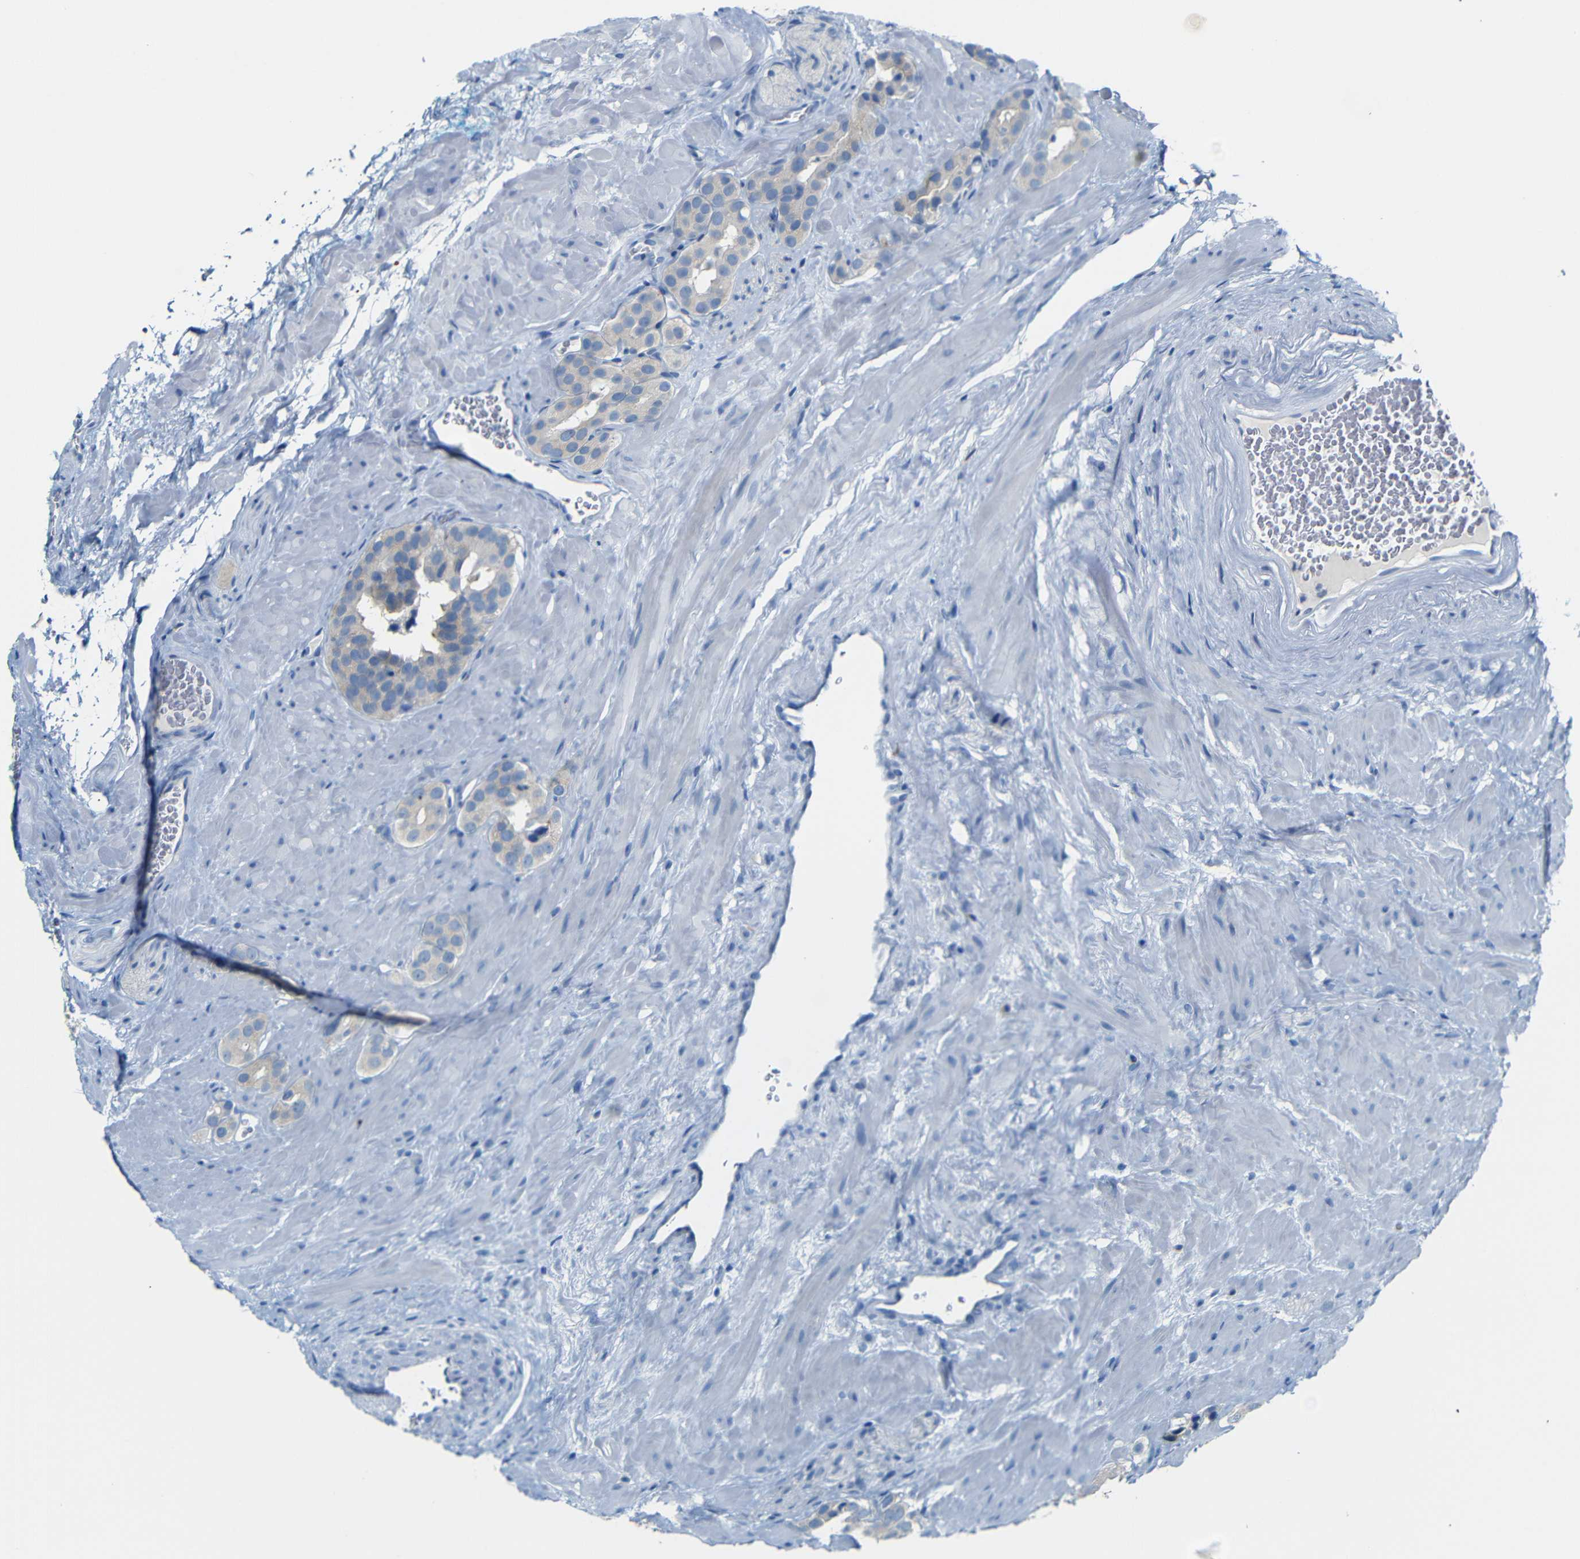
{"staining": {"intensity": "weak", "quantity": ">75%", "location": "cytoplasmic/membranous"}, "tissue": "prostate cancer", "cell_type": "Tumor cells", "image_type": "cancer", "snomed": [{"axis": "morphology", "description": "Adenocarcinoma, High grade"}, {"axis": "topography", "description": "Prostate"}], "caption": "Immunohistochemical staining of prostate cancer reveals low levels of weak cytoplasmic/membranous staining in about >75% of tumor cells.", "gene": "FCRL1", "patient": {"sex": "male", "age": 64}}